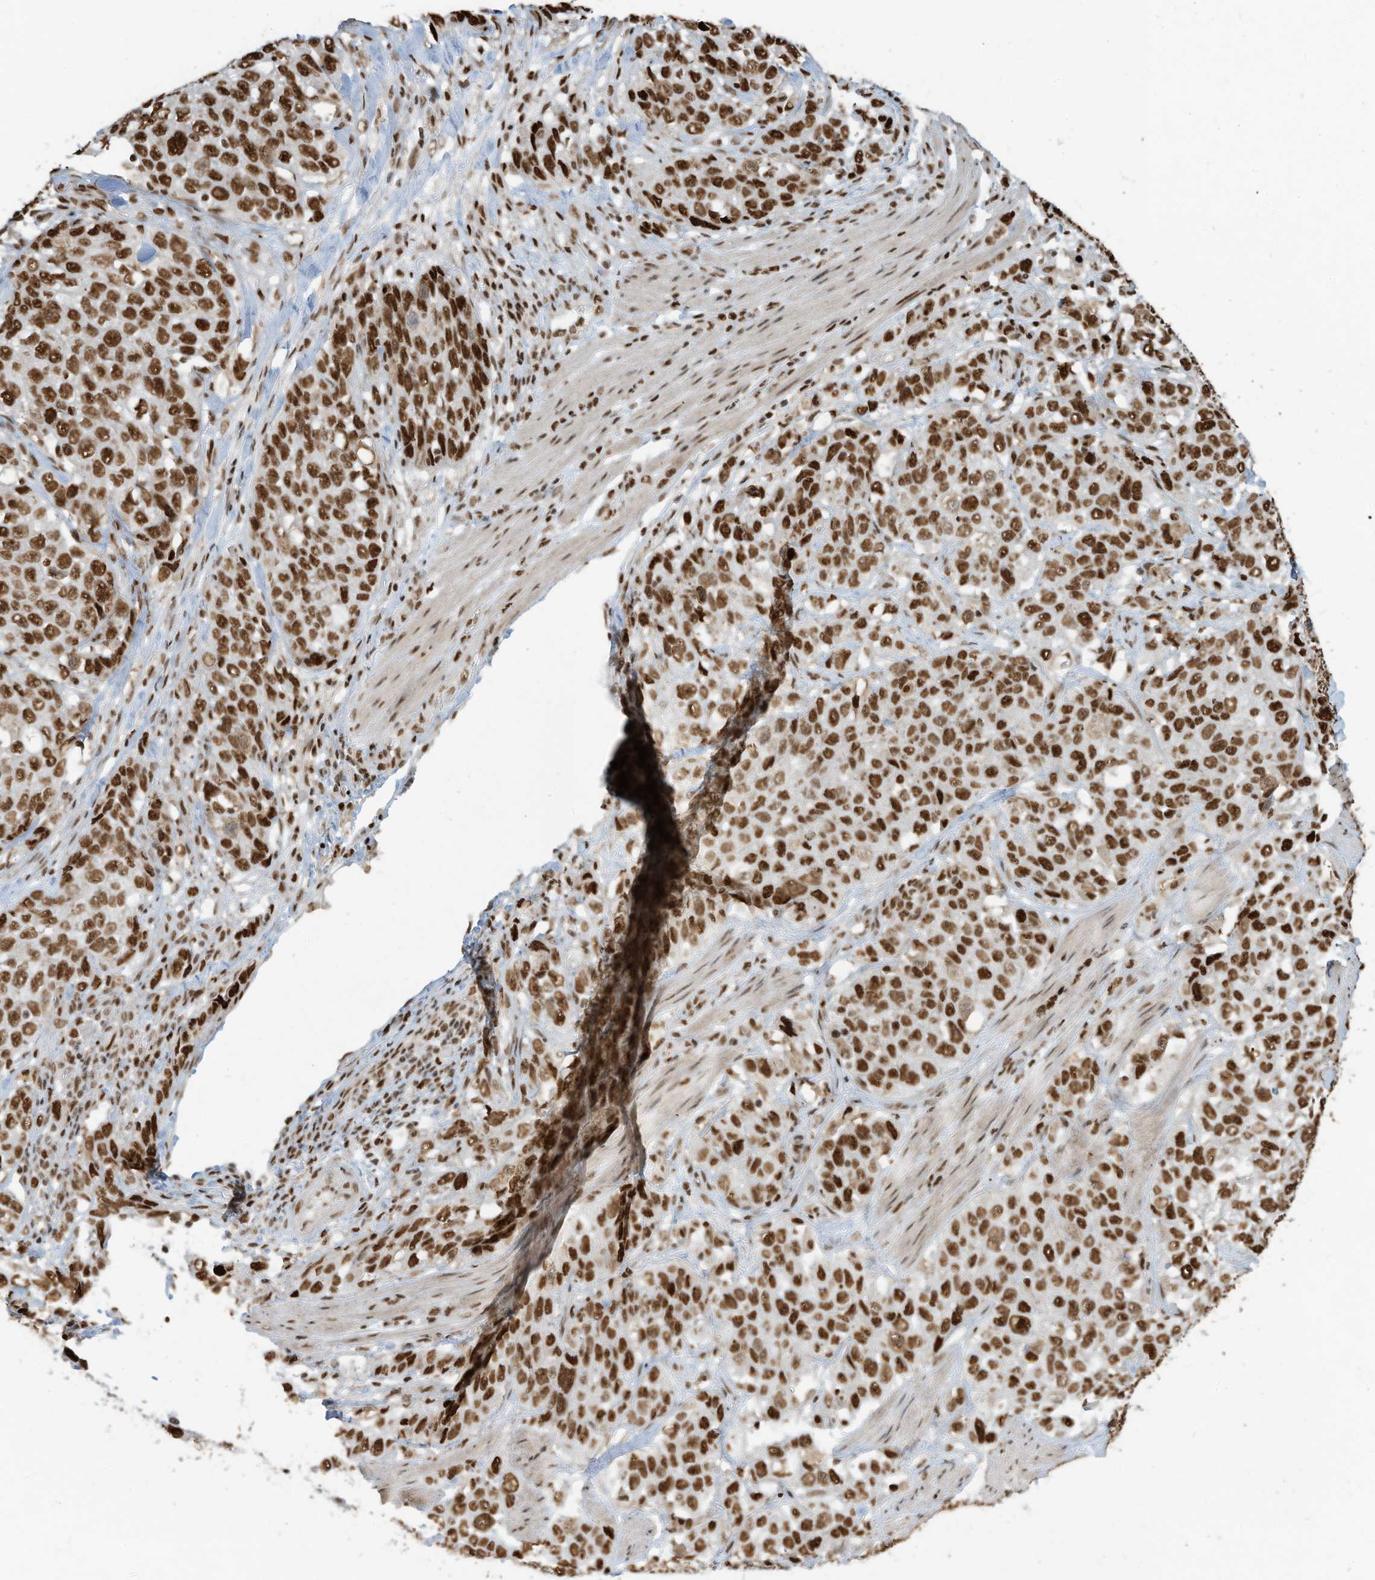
{"staining": {"intensity": "strong", "quantity": ">75%", "location": "nuclear"}, "tissue": "stomach cancer", "cell_type": "Tumor cells", "image_type": "cancer", "snomed": [{"axis": "morphology", "description": "Adenocarcinoma, NOS"}, {"axis": "topography", "description": "Stomach"}], "caption": "IHC image of human stomach adenocarcinoma stained for a protein (brown), which exhibits high levels of strong nuclear positivity in about >75% of tumor cells.", "gene": "SAMD15", "patient": {"sex": "male", "age": 48}}